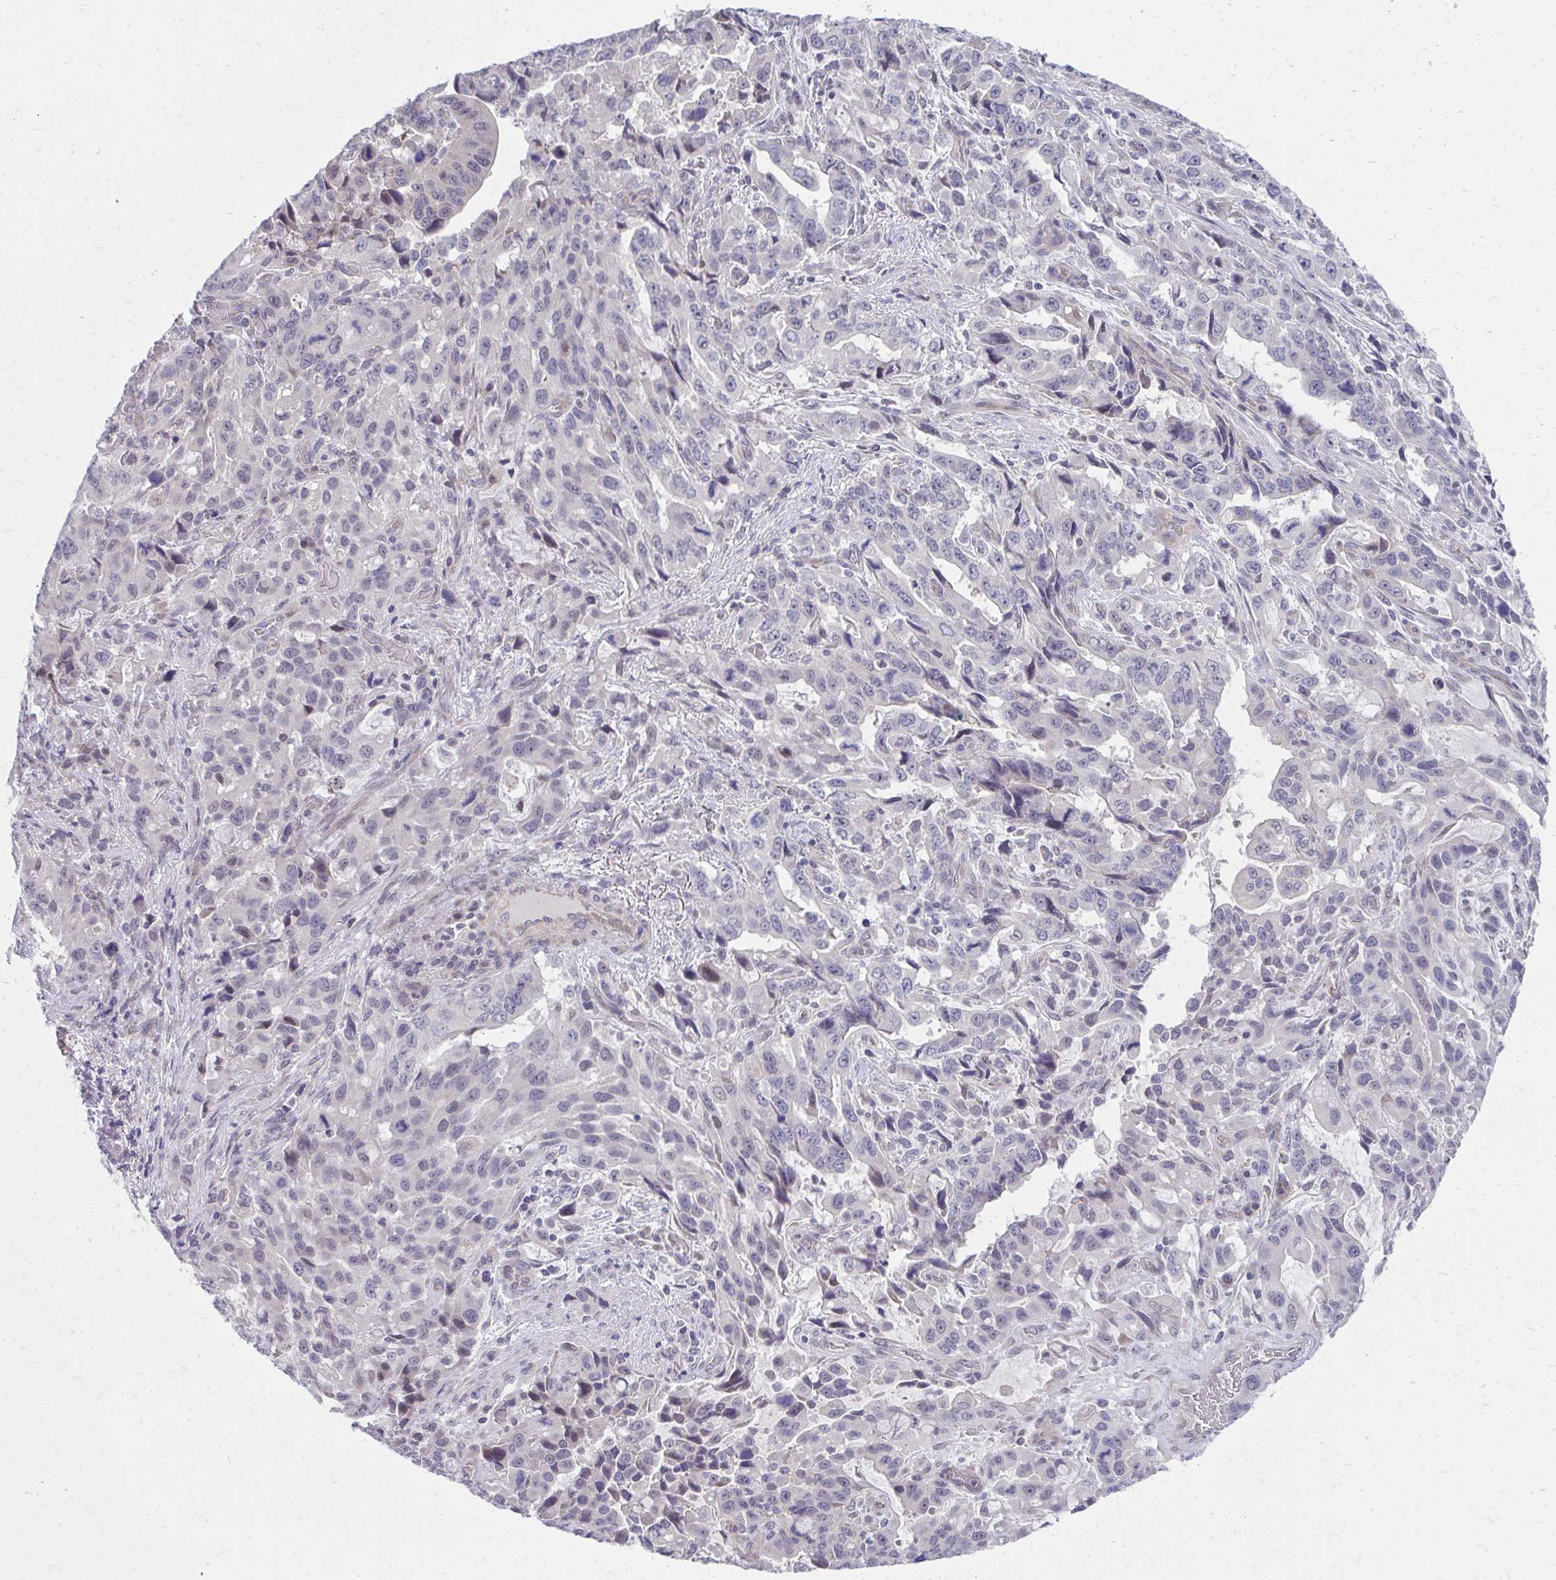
{"staining": {"intensity": "negative", "quantity": "none", "location": "none"}, "tissue": "stomach cancer", "cell_type": "Tumor cells", "image_type": "cancer", "snomed": [{"axis": "morphology", "description": "Adenocarcinoma, NOS"}, {"axis": "topography", "description": "Stomach, upper"}], "caption": "Tumor cells show no significant protein positivity in stomach cancer (adenocarcinoma).", "gene": "MROH8", "patient": {"sex": "male", "age": 85}}